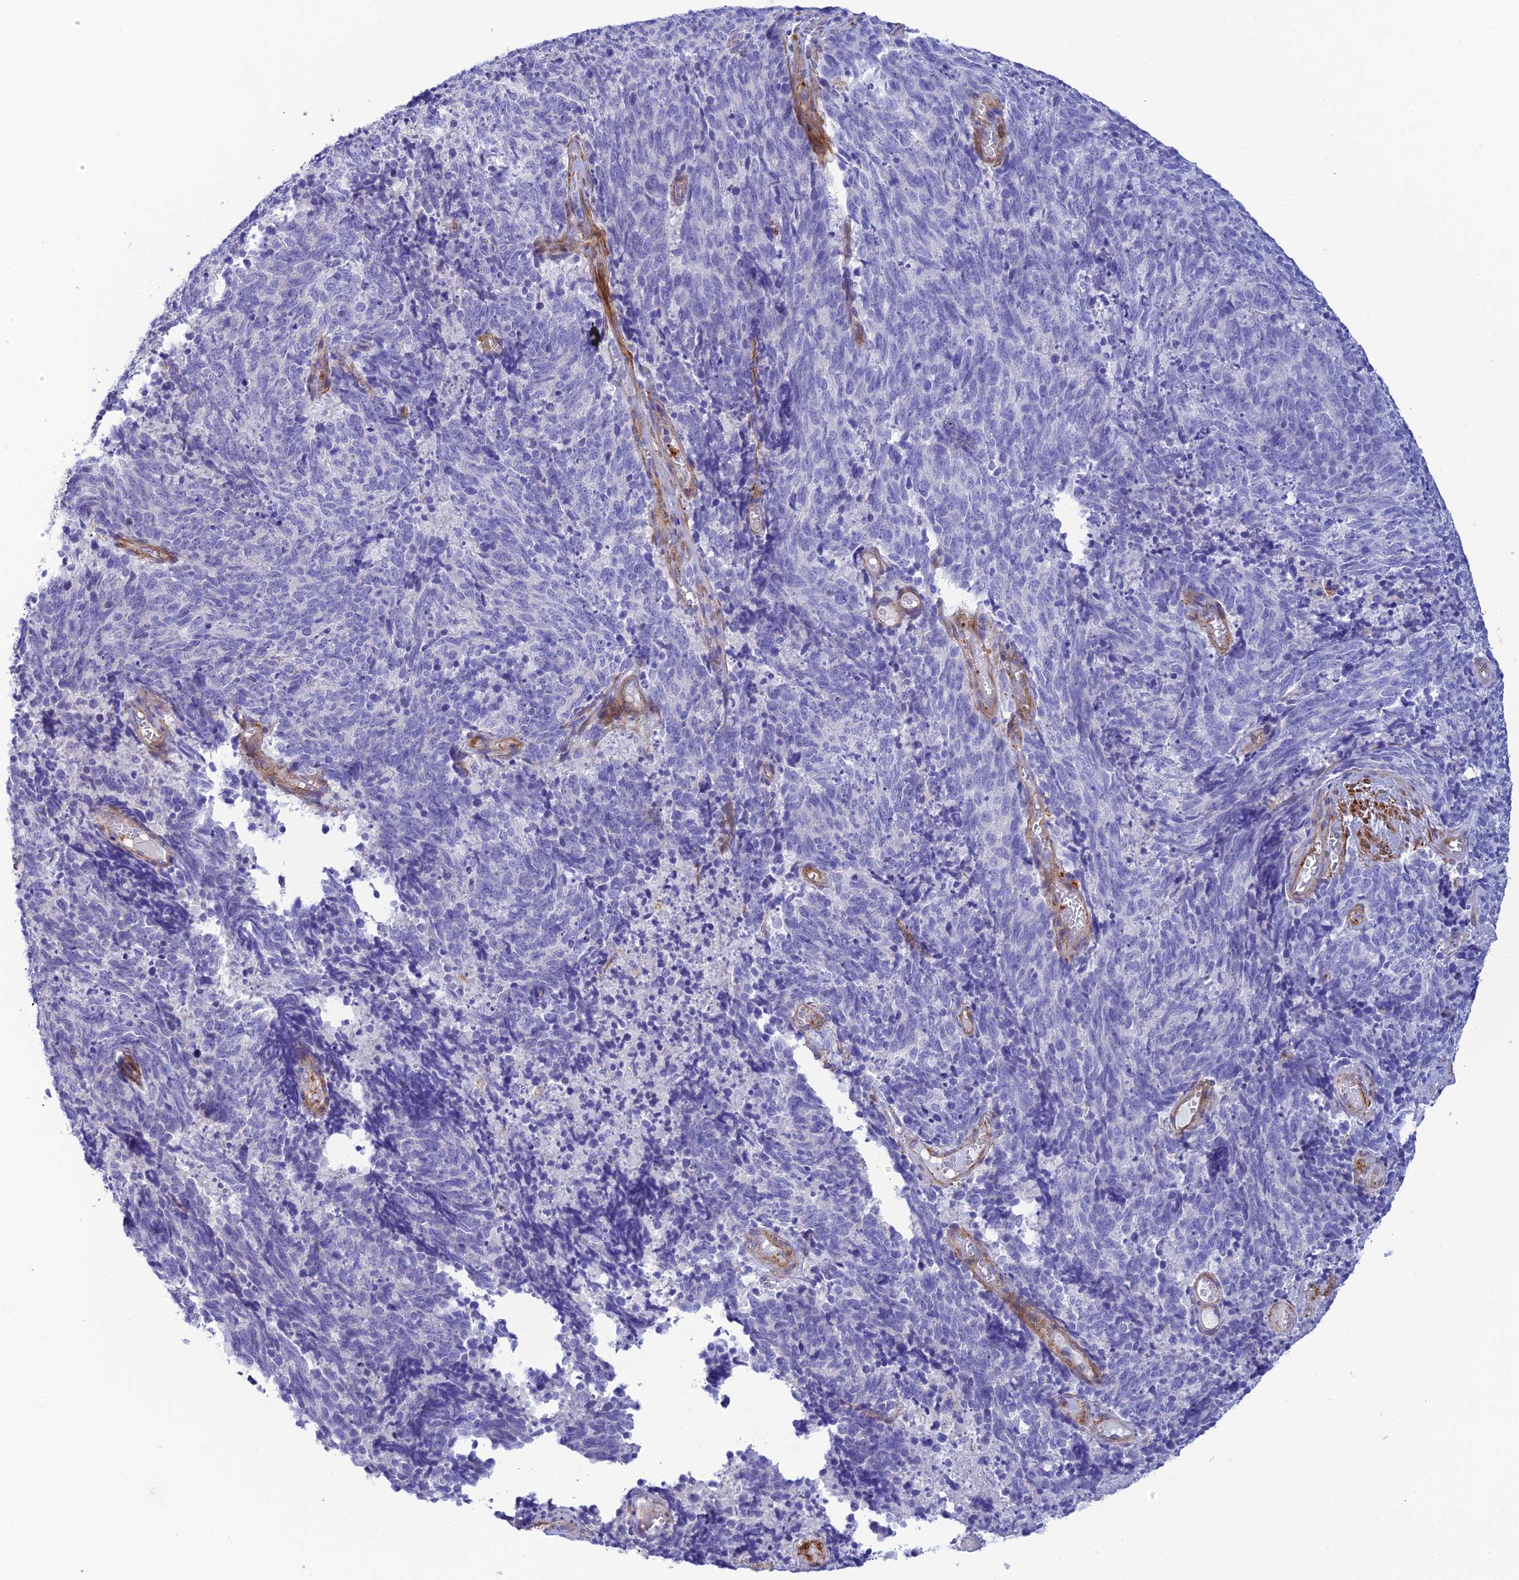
{"staining": {"intensity": "negative", "quantity": "none", "location": "none"}, "tissue": "cervical cancer", "cell_type": "Tumor cells", "image_type": "cancer", "snomed": [{"axis": "morphology", "description": "Squamous cell carcinoma, NOS"}, {"axis": "topography", "description": "Cervix"}], "caption": "A high-resolution histopathology image shows immunohistochemistry staining of cervical squamous cell carcinoma, which demonstrates no significant staining in tumor cells.", "gene": "ZDHHC16", "patient": {"sex": "female", "age": 29}}